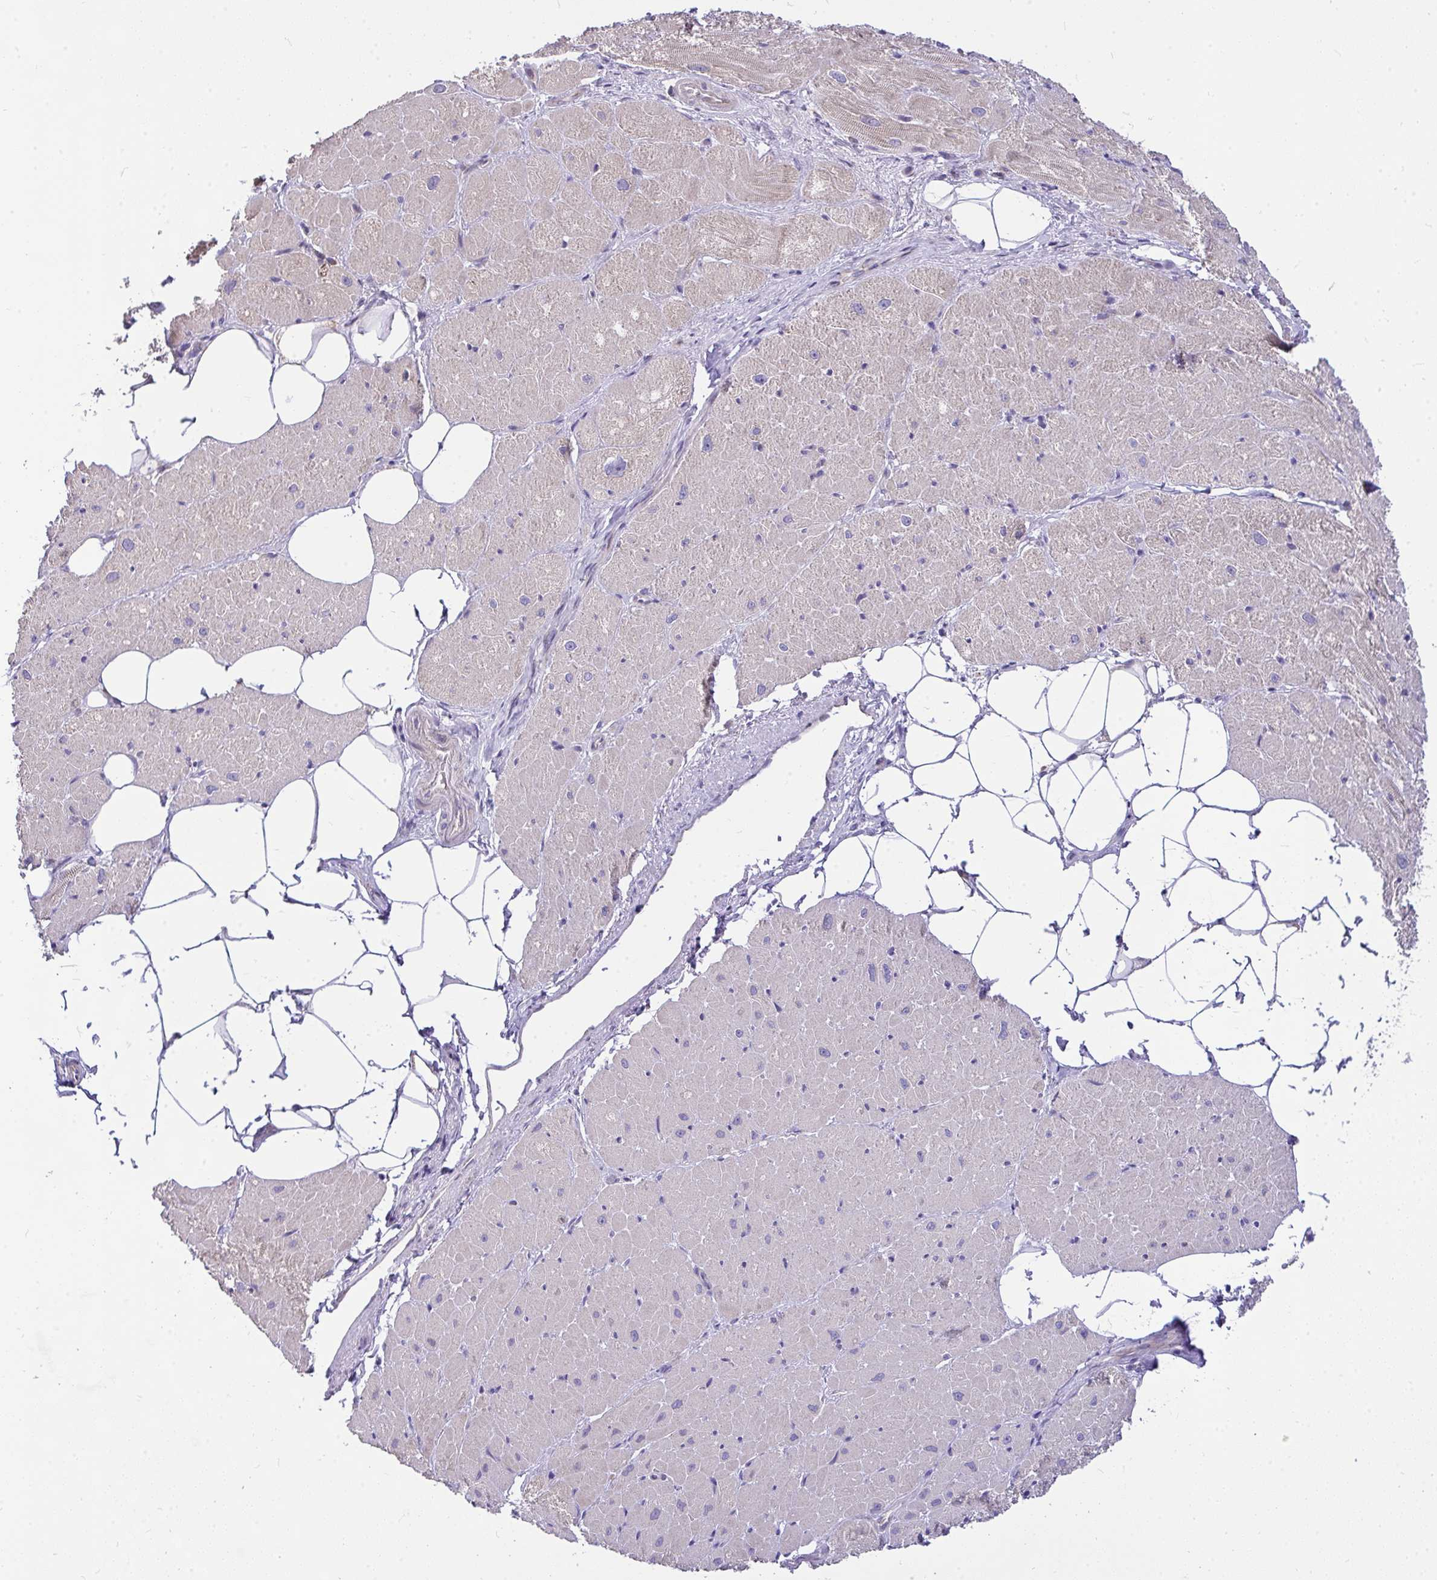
{"staining": {"intensity": "moderate", "quantity": "25%-75%", "location": "cytoplasmic/membranous"}, "tissue": "heart muscle", "cell_type": "Cardiomyocytes", "image_type": "normal", "snomed": [{"axis": "morphology", "description": "Normal tissue, NOS"}, {"axis": "topography", "description": "Heart"}], "caption": "Cardiomyocytes exhibit medium levels of moderate cytoplasmic/membranous staining in approximately 25%-75% of cells in benign human heart muscle. (IHC, brightfield microscopy, high magnification).", "gene": "CEP63", "patient": {"sex": "male", "age": 62}}